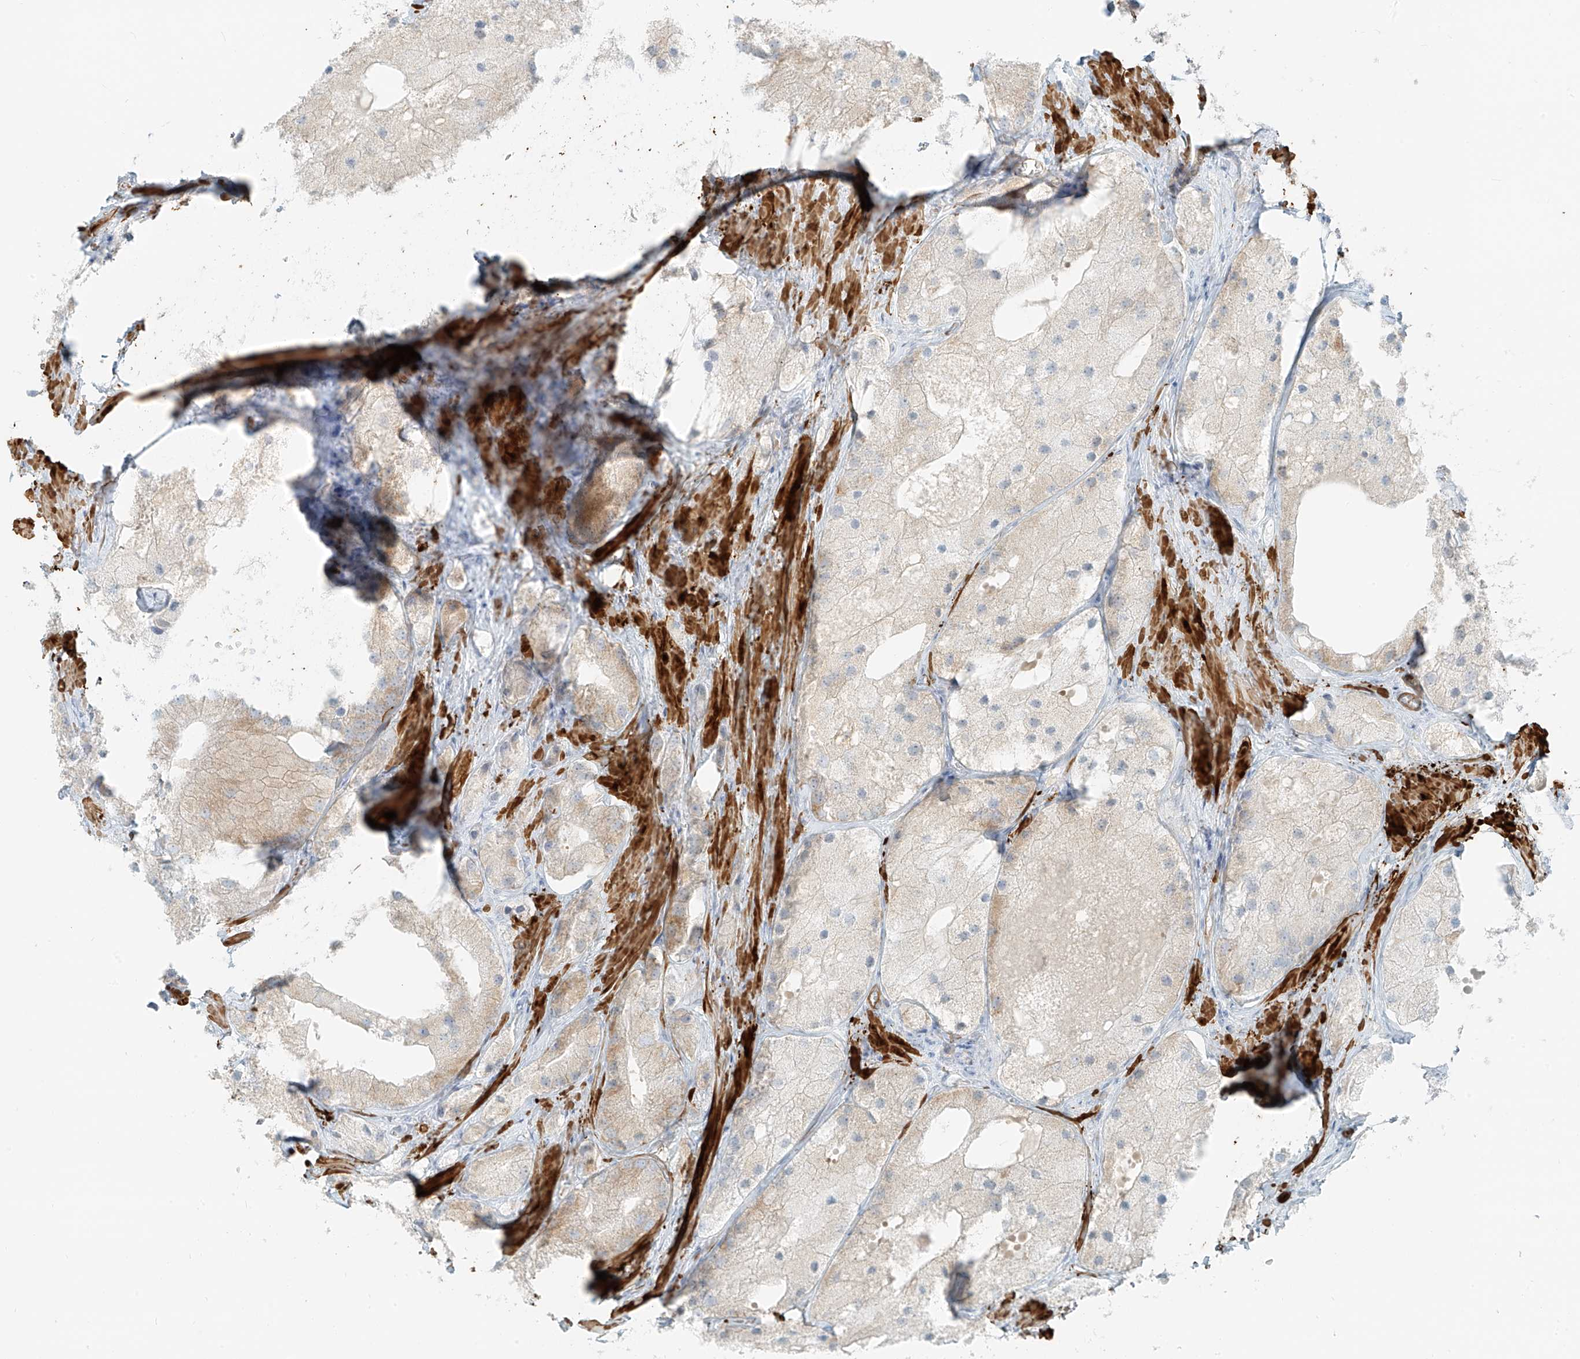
{"staining": {"intensity": "weak", "quantity": "<25%", "location": "cytoplasmic/membranous"}, "tissue": "prostate cancer", "cell_type": "Tumor cells", "image_type": "cancer", "snomed": [{"axis": "morphology", "description": "Adenocarcinoma, Low grade"}, {"axis": "topography", "description": "Prostate"}], "caption": "DAB immunohistochemical staining of human prostate cancer exhibits no significant positivity in tumor cells.", "gene": "SMCP", "patient": {"sex": "male", "age": 69}}